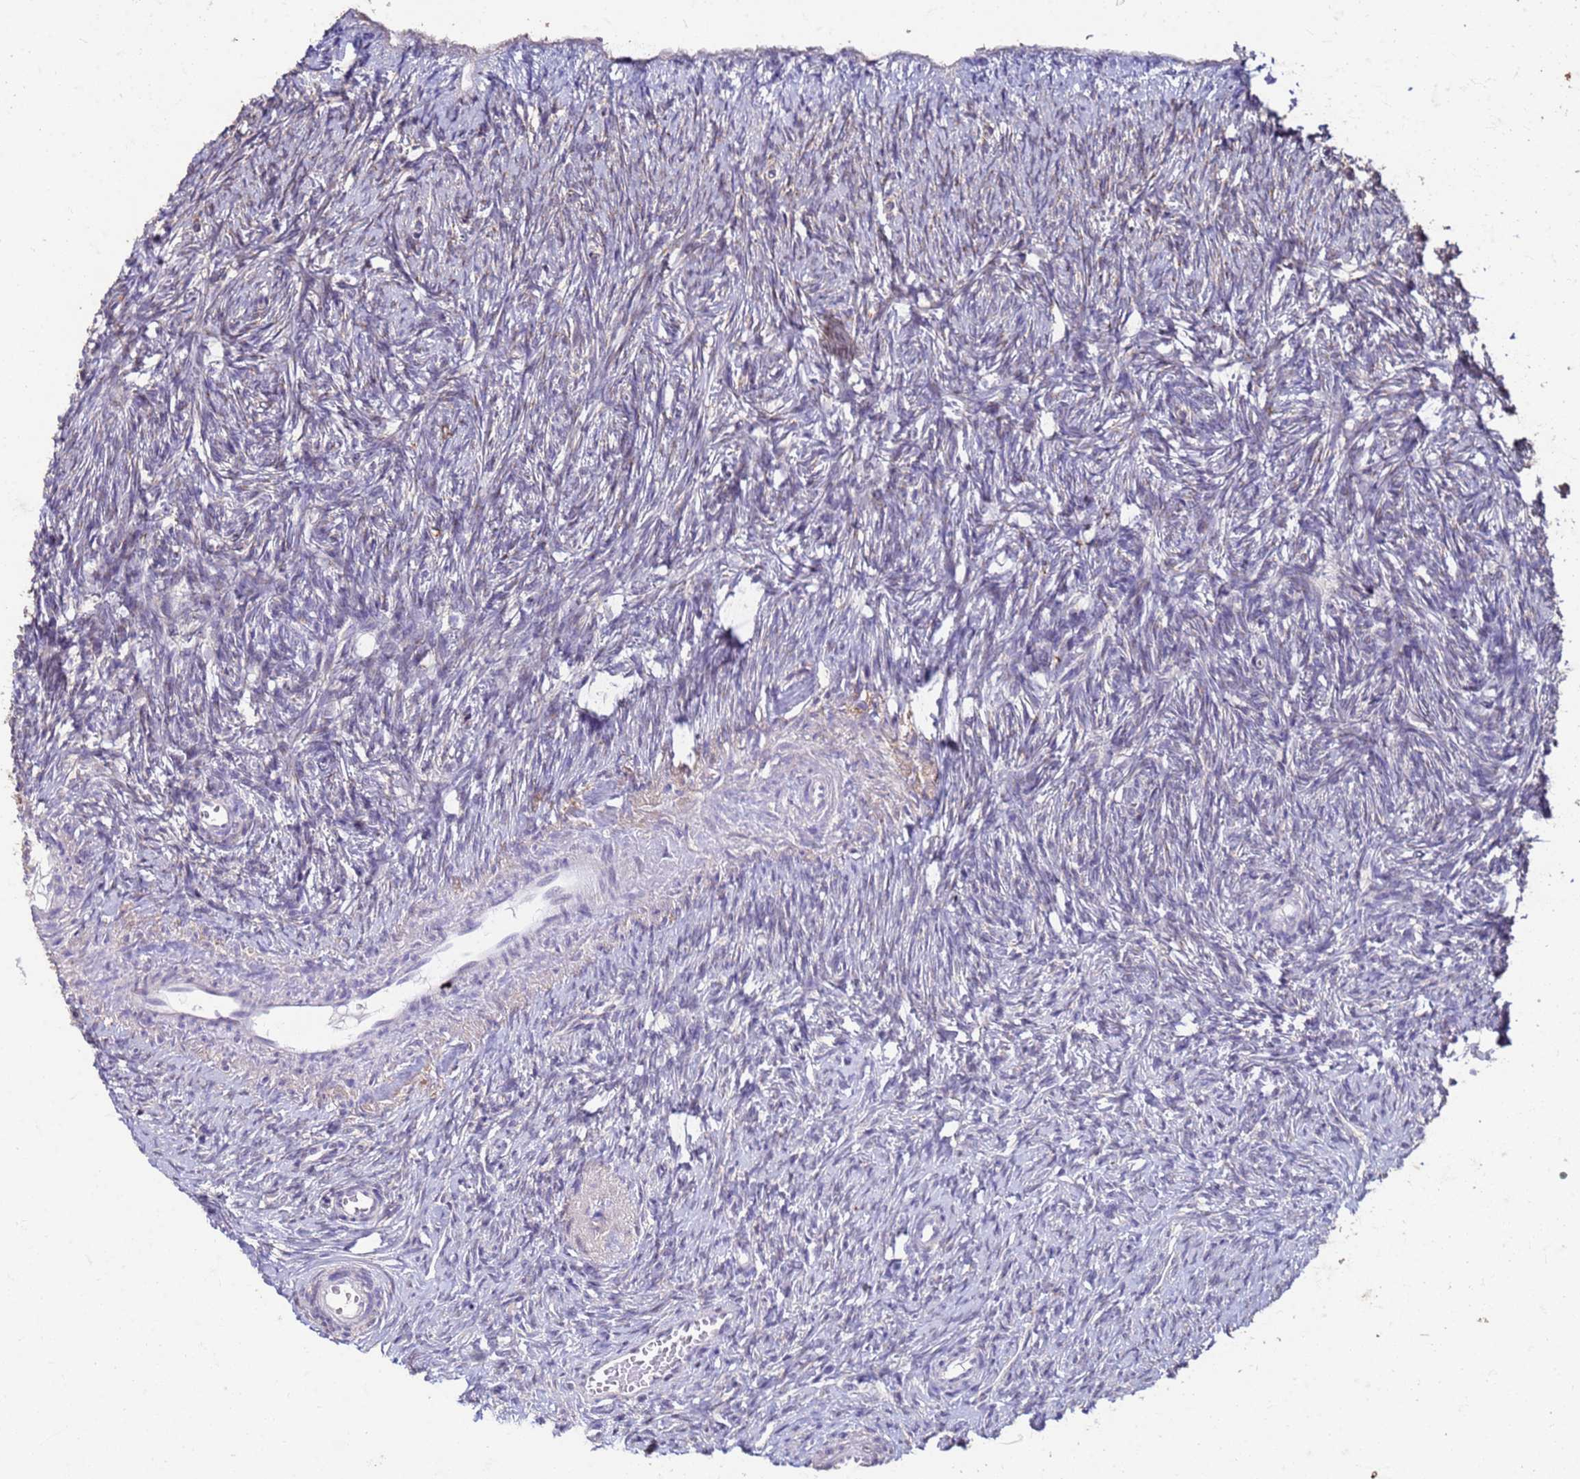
{"staining": {"intensity": "negative", "quantity": "none", "location": "none"}, "tissue": "ovary", "cell_type": "Follicle cells", "image_type": "normal", "snomed": [{"axis": "morphology", "description": "Normal tissue, NOS"}, {"axis": "topography", "description": "Ovary"}], "caption": "The immunohistochemistry (IHC) micrograph has no significant staining in follicle cells of ovary. (DAB (3,3'-diaminobenzidine) immunohistochemistry with hematoxylin counter stain).", "gene": "SLC25A15", "patient": {"sex": "female", "age": 51}}